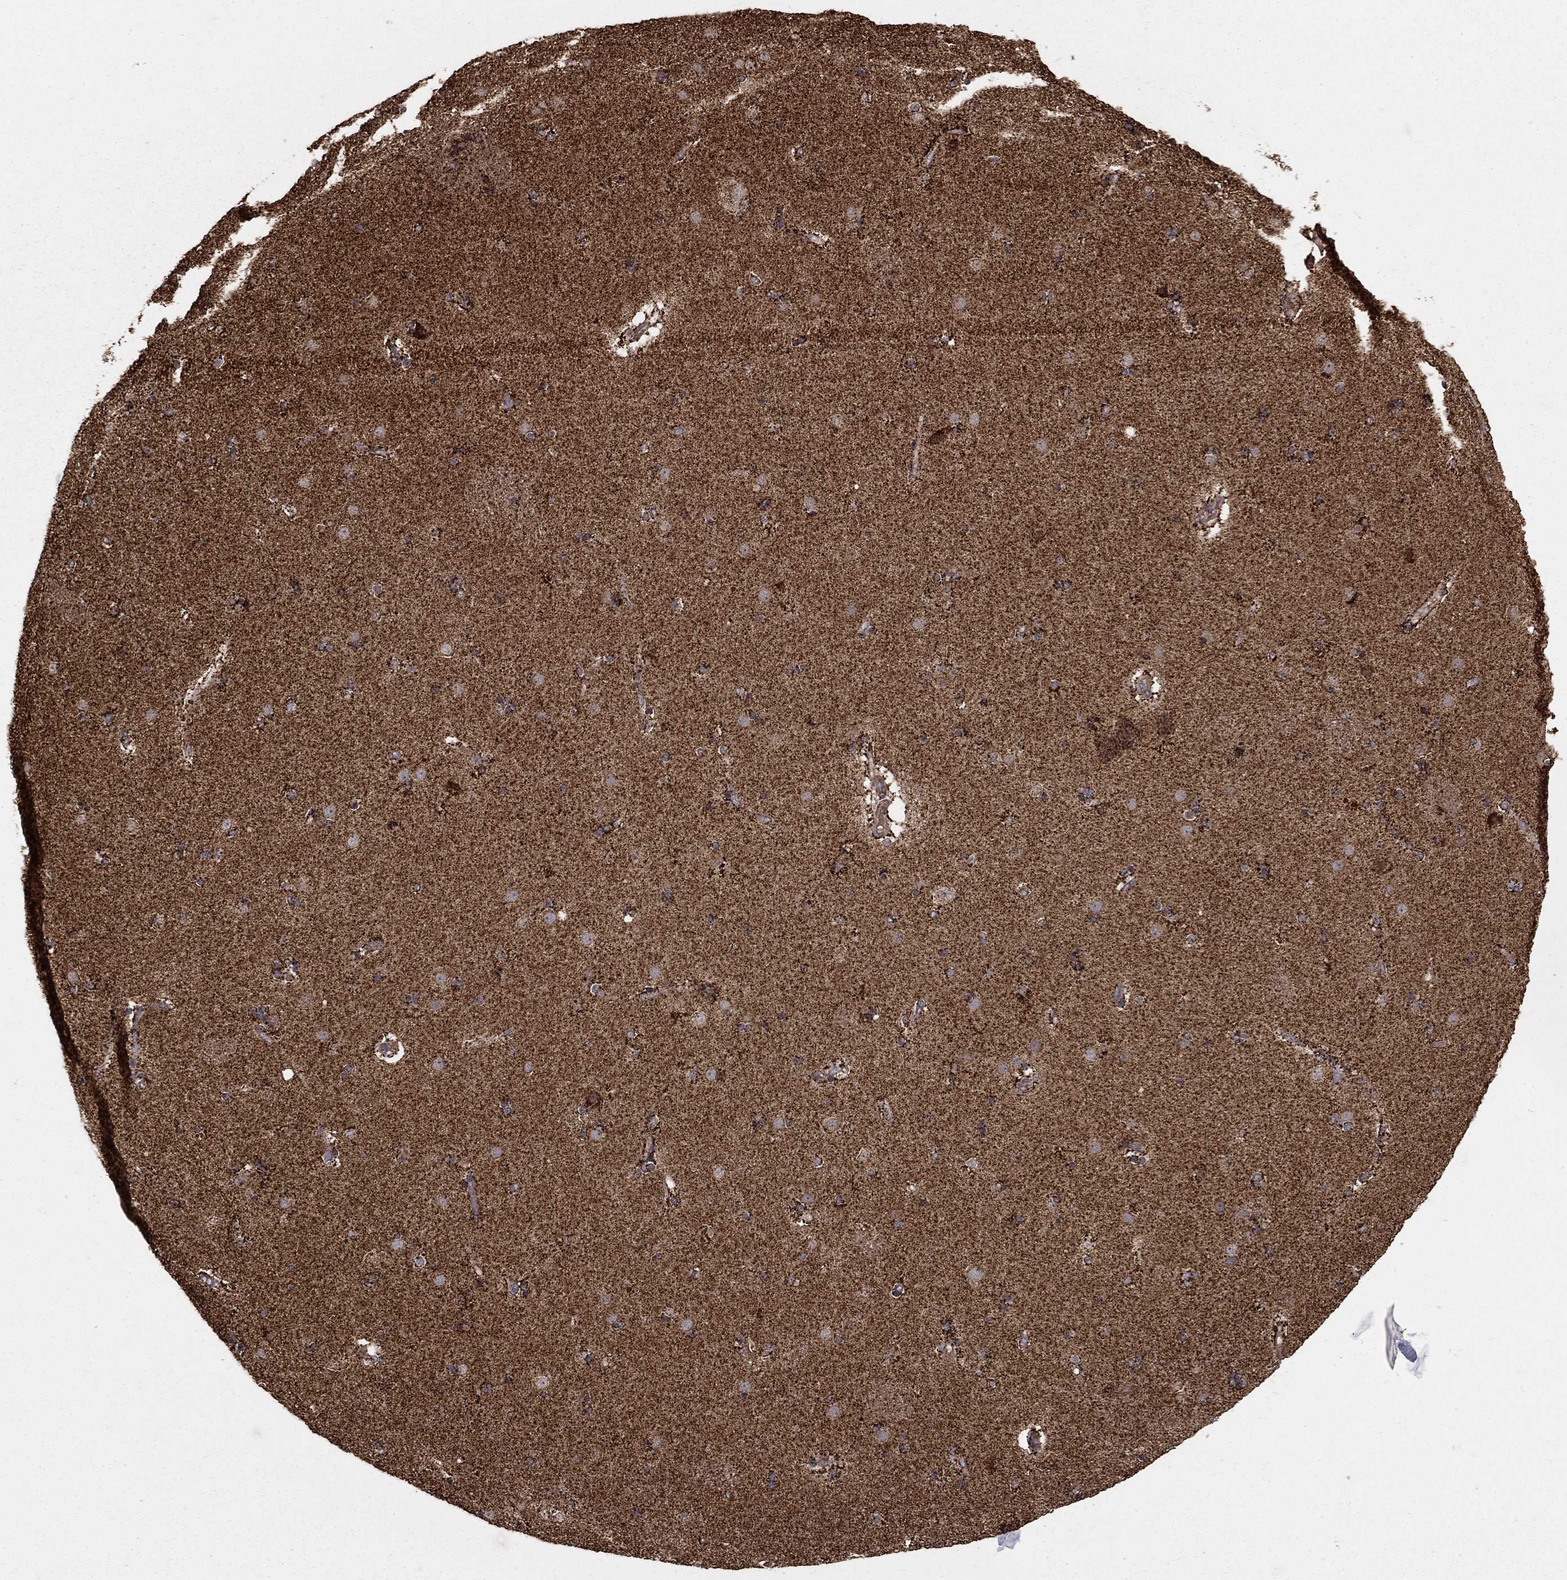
{"staining": {"intensity": "strong", "quantity": ">75%", "location": "cytoplasmic/membranous"}, "tissue": "caudate", "cell_type": "Glial cells", "image_type": "normal", "snomed": [{"axis": "morphology", "description": "Normal tissue, NOS"}, {"axis": "topography", "description": "Lateral ventricle wall"}], "caption": "Immunohistochemical staining of benign caudate demonstrates >75% levels of strong cytoplasmic/membranous protein expression in approximately >75% of glial cells. (IHC, brightfield microscopy, high magnification).", "gene": "GCSH", "patient": {"sex": "female", "age": 71}}